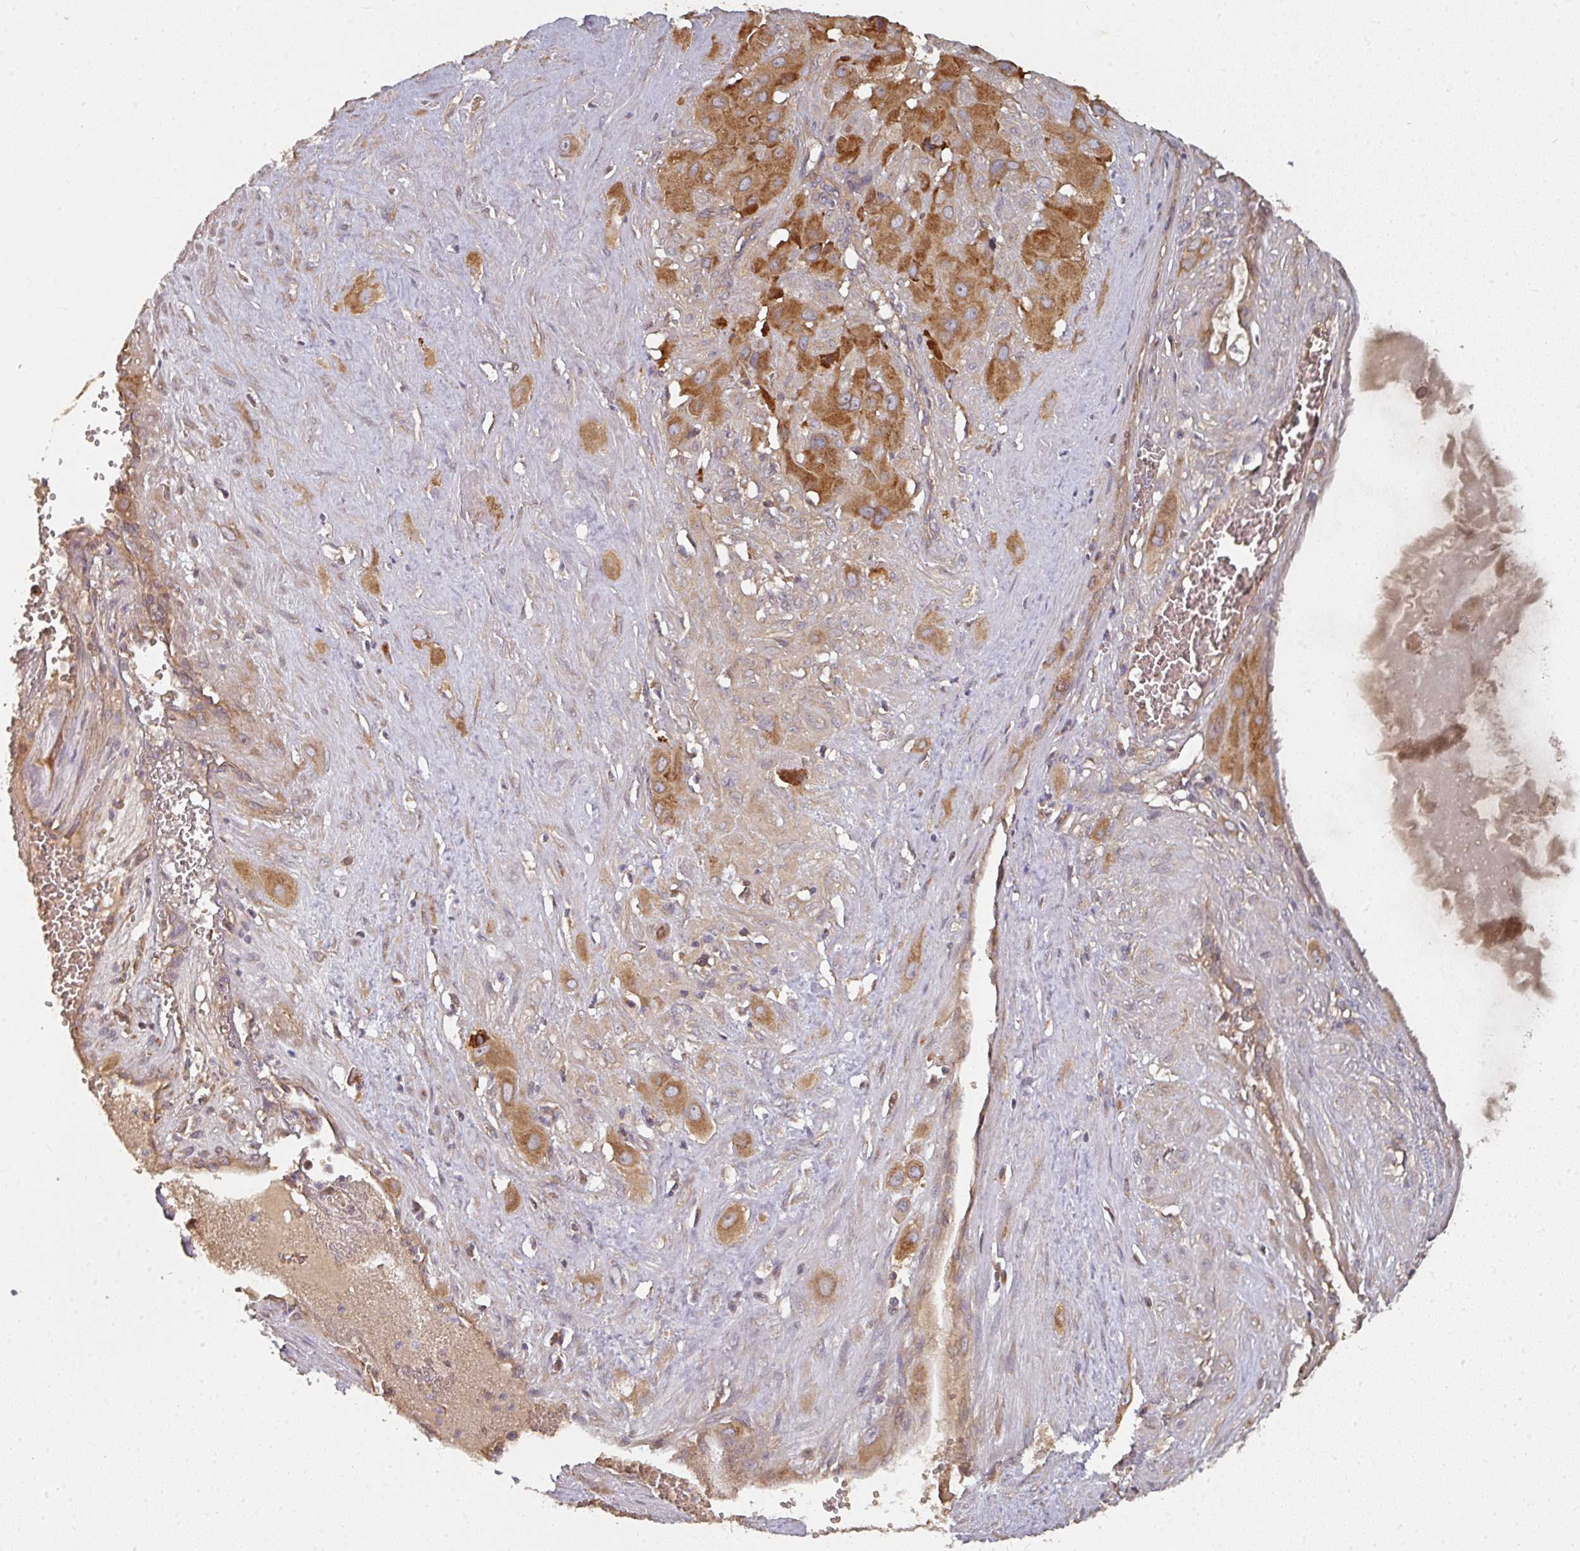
{"staining": {"intensity": "moderate", "quantity": ">75%", "location": "cytoplasmic/membranous"}, "tissue": "cervical cancer", "cell_type": "Tumor cells", "image_type": "cancer", "snomed": [{"axis": "morphology", "description": "Squamous cell carcinoma, NOS"}, {"axis": "topography", "description": "Cervix"}], "caption": "IHC image of cervical cancer stained for a protein (brown), which shows medium levels of moderate cytoplasmic/membranous expression in approximately >75% of tumor cells.", "gene": "EDEM2", "patient": {"sex": "female", "age": 34}}